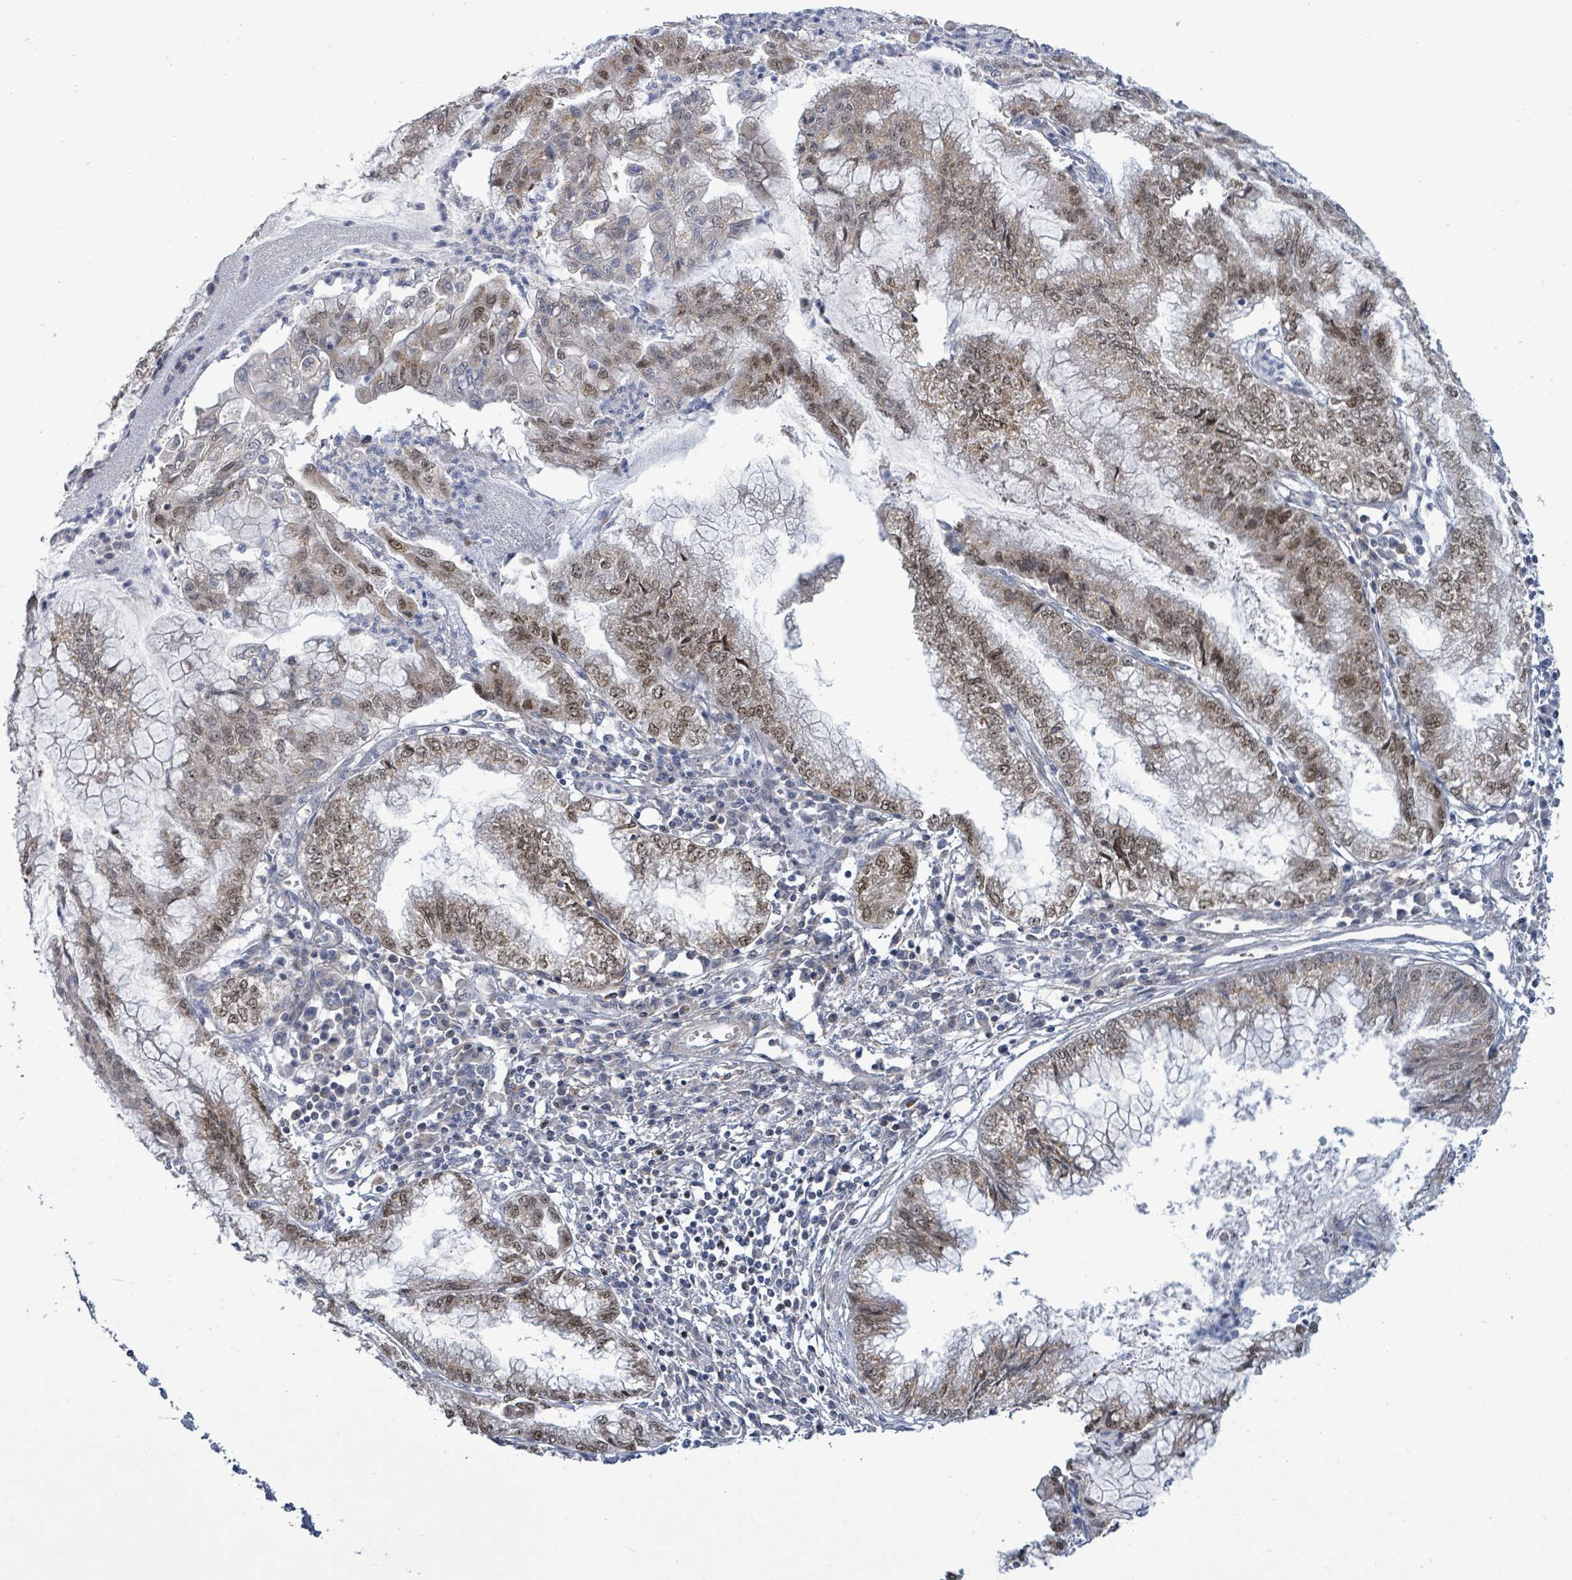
{"staining": {"intensity": "moderate", "quantity": "25%-75%", "location": "cytoplasmic/membranous,nuclear"}, "tissue": "pancreatic cancer", "cell_type": "Tumor cells", "image_type": "cancer", "snomed": [{"axis": "morphology", "description": "Adenocarcinoma, NOS"}, {"axis": "topography", "description": "Pancreas"}], "caption": "The photomicrograph displays immunohistochemical staining of pancreatic cancer. There is moderate cytoplasmic/membranous and nuclear staining is seen in about 25%-75% of tumor cells.", "gene": "ZFPM1", "patient": {"sex": "male", "age": 73}}